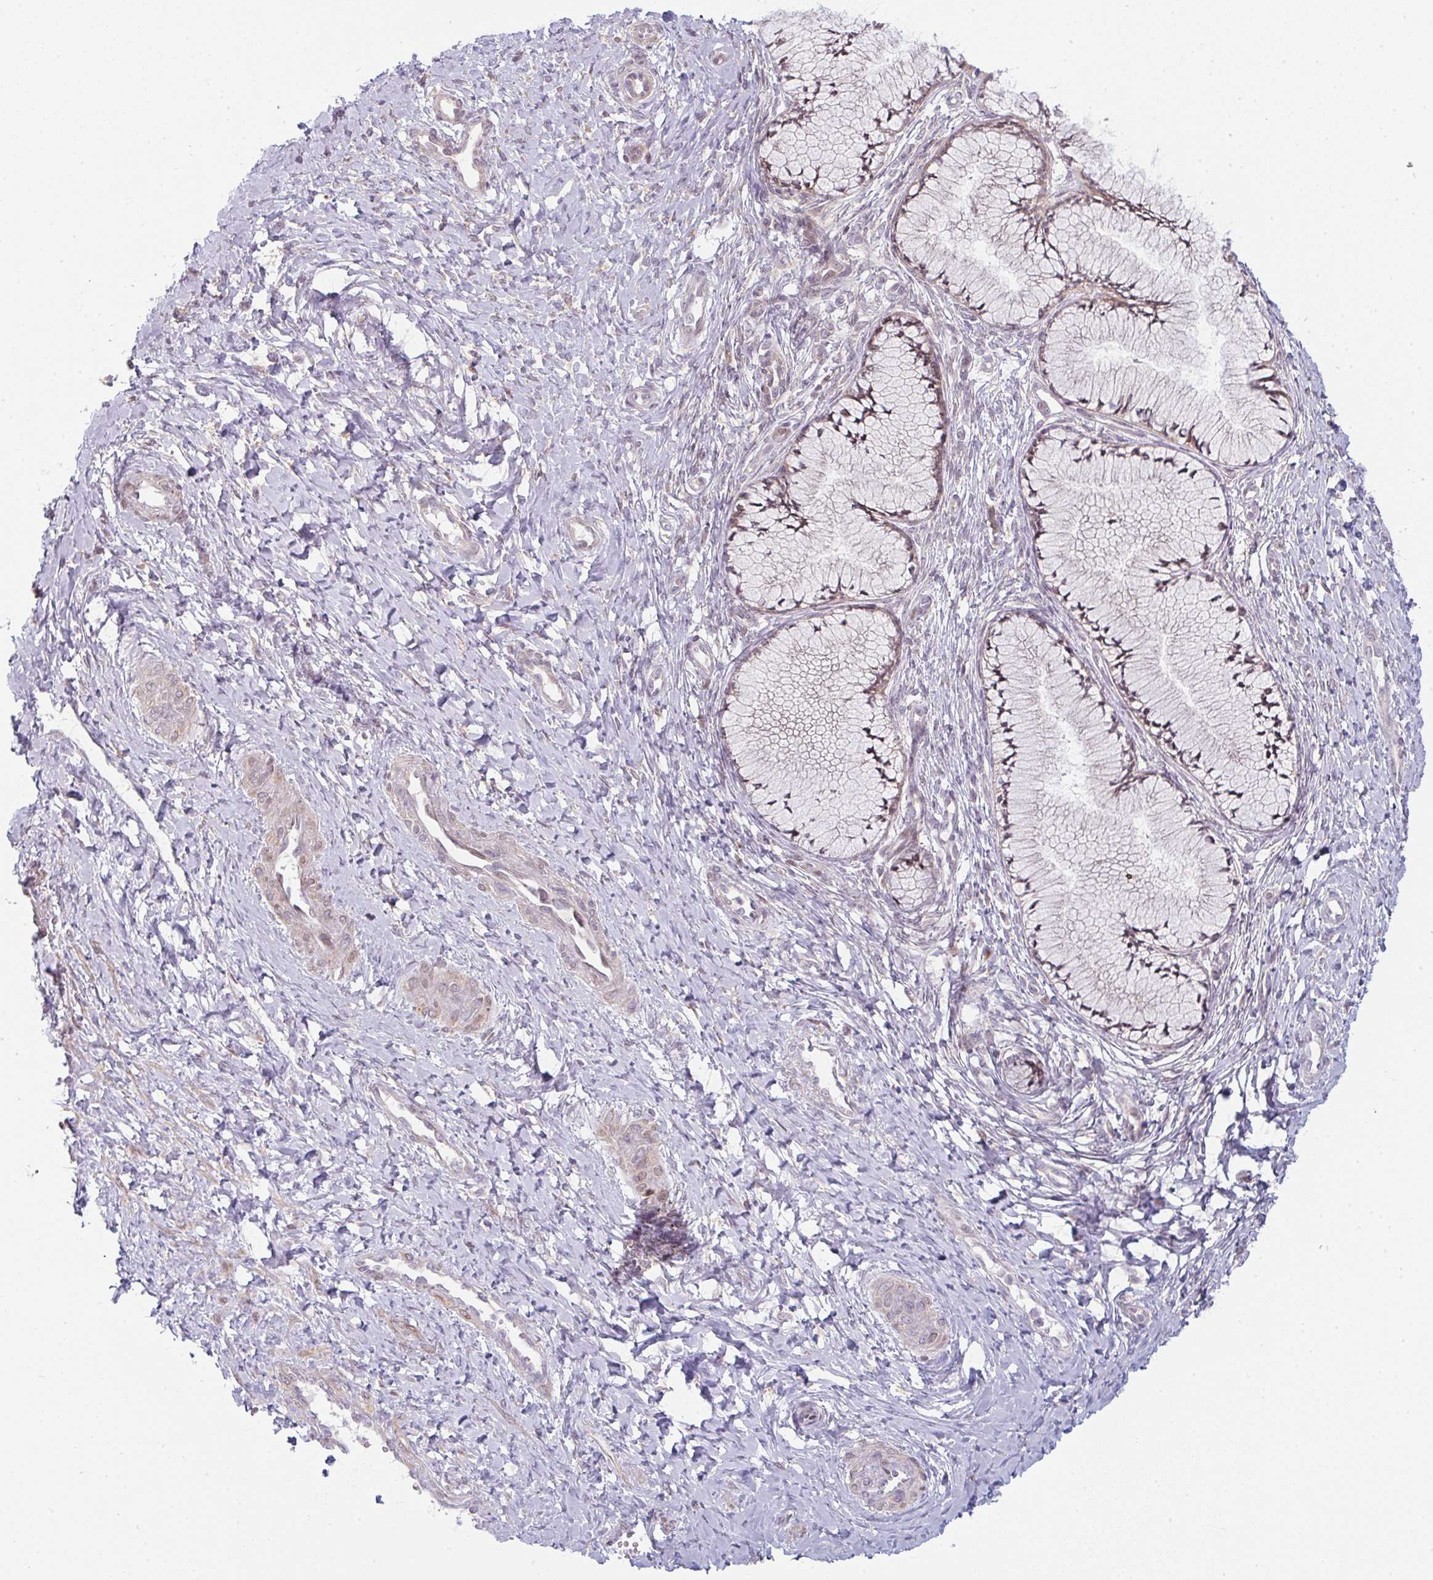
{"staining": {"intensity": "moderate", "quantity": "<25%", "location": "cytoplasmic/membranous"}, "tissue": "cervix", "cell_type": "Glandular cells", "image_type": "normal", "snomed": [{"axis": "morphology", "description": "Normal tissue, NOS"}, {"axis": "topography", "description": "Cervix"}], "caption": "A photomicrograph of cervix stained for a protein demonstrates moderate cytoplasmic/membranous brown staining in glandular cells. The protein of interest is shown in brown color, while the nuclei are stained blue.", "gene": "TMEM237", "patient": {"sex": "female", "age": 37}}